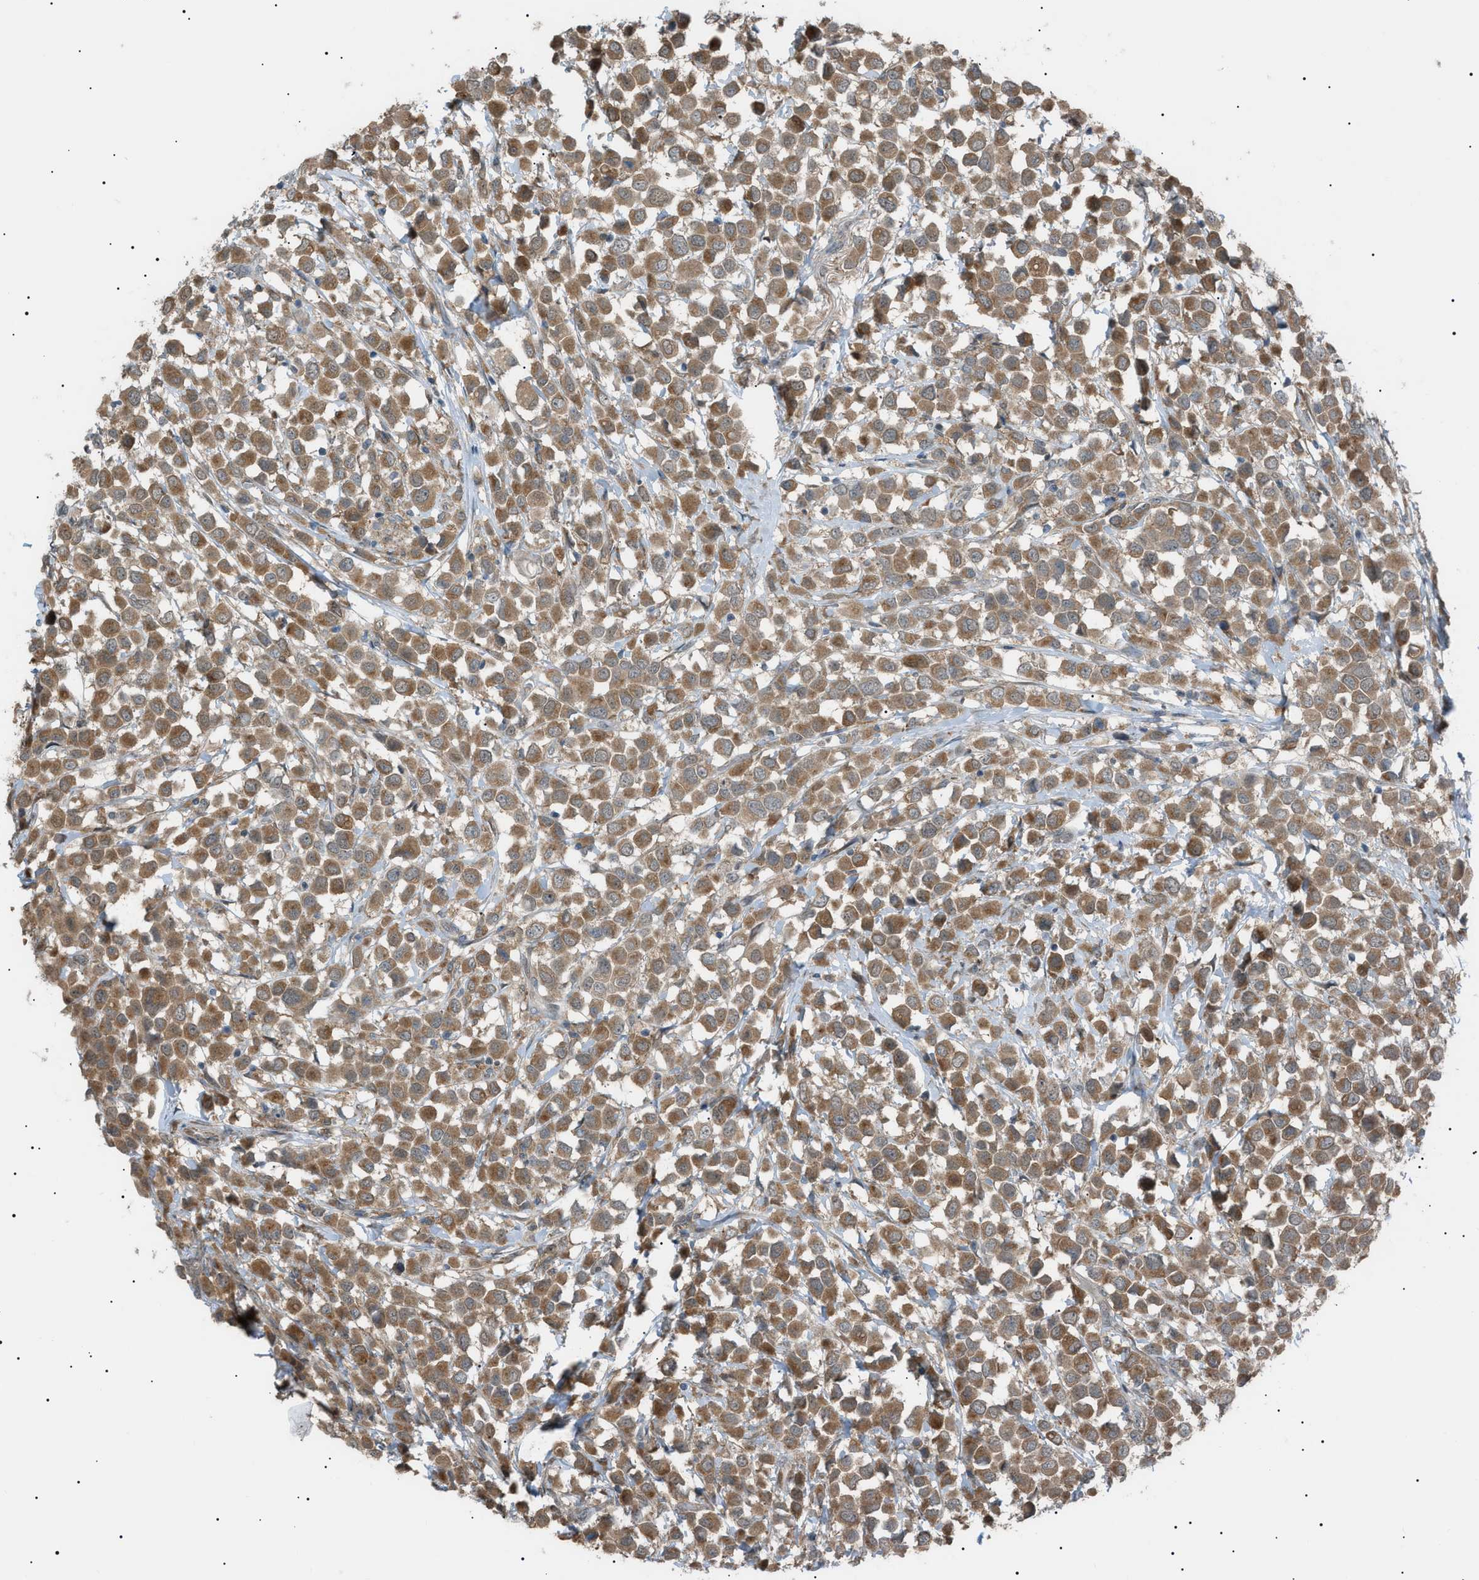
{"staining": {"intensity": "moderate", "quantity": ">75%", "location": "cytoplasmic/membranous,nuclear"}, "tissue": "breast cancer", "cell_type": "Tumor cells", "image_type": "cancer", "snomed": [{"axis": "morphology", "description": "Duct carcinoma"}, {"axis": "topography", "description": "Breast"}], "caption": "There is medium levels of moderate cytoplasmic/membranous and nuclear positivity in tumor cells of infiltrating ductal carcinoma (breast), as demonstrated by immunohistochemical staining (brown color).", "gene": "LPIN2", "patient": {"sex": "female", "age": 61}}